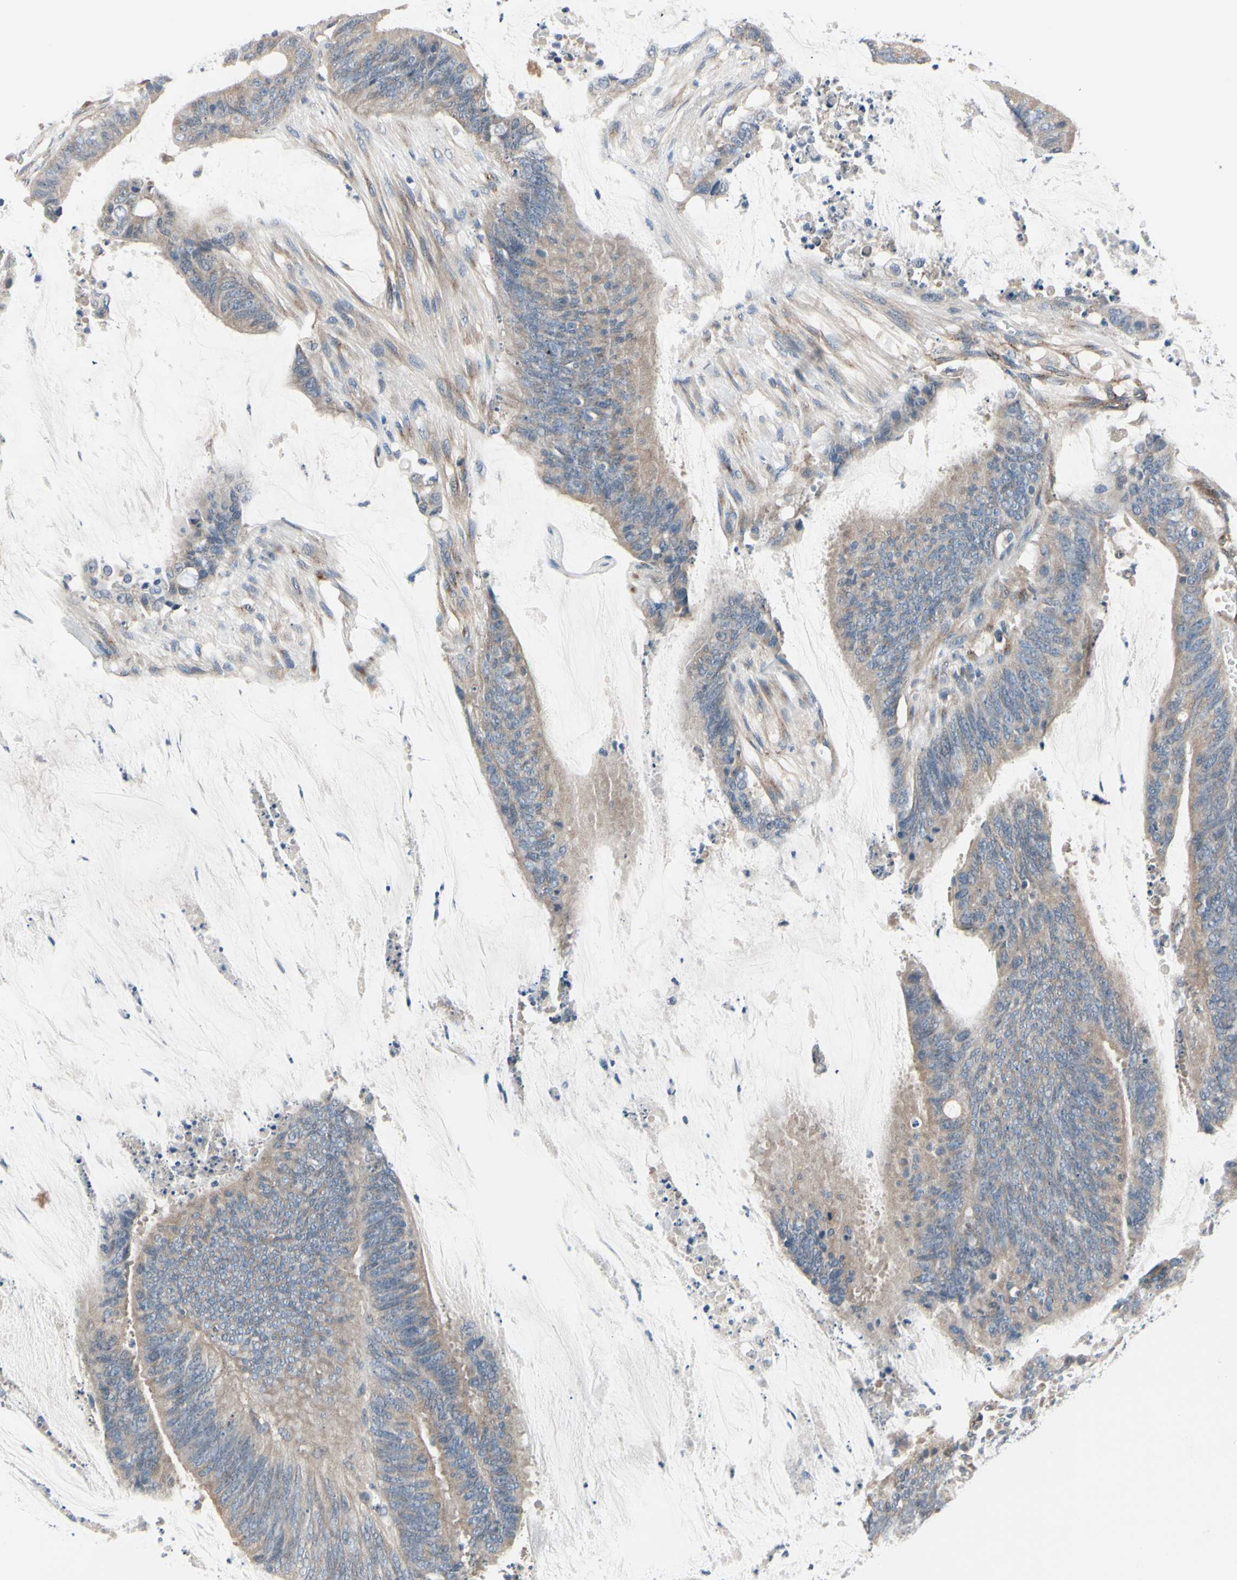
{"staining": {"intensity": "weak", "quantity": ">75%", "location": "cytoplasmic/membranous"}, "tissue": "colorectal cancer", "cell_type": "Tumor cells", "image_type": "cancer", "snomed": [{"axis": "morphology", "description": "Adenocarcinoma, NOS"}, {"axis": "topography", "description": "Rectum"}], "caption": "A histopathology image of human adenocarcinoma (colorectal) stained for a protein exhibits weak cytoplasmic/membranous brown staining in tumor cells.", "gene": "PRKAR2B", "patient": {"sex": "female", "age": 66}}